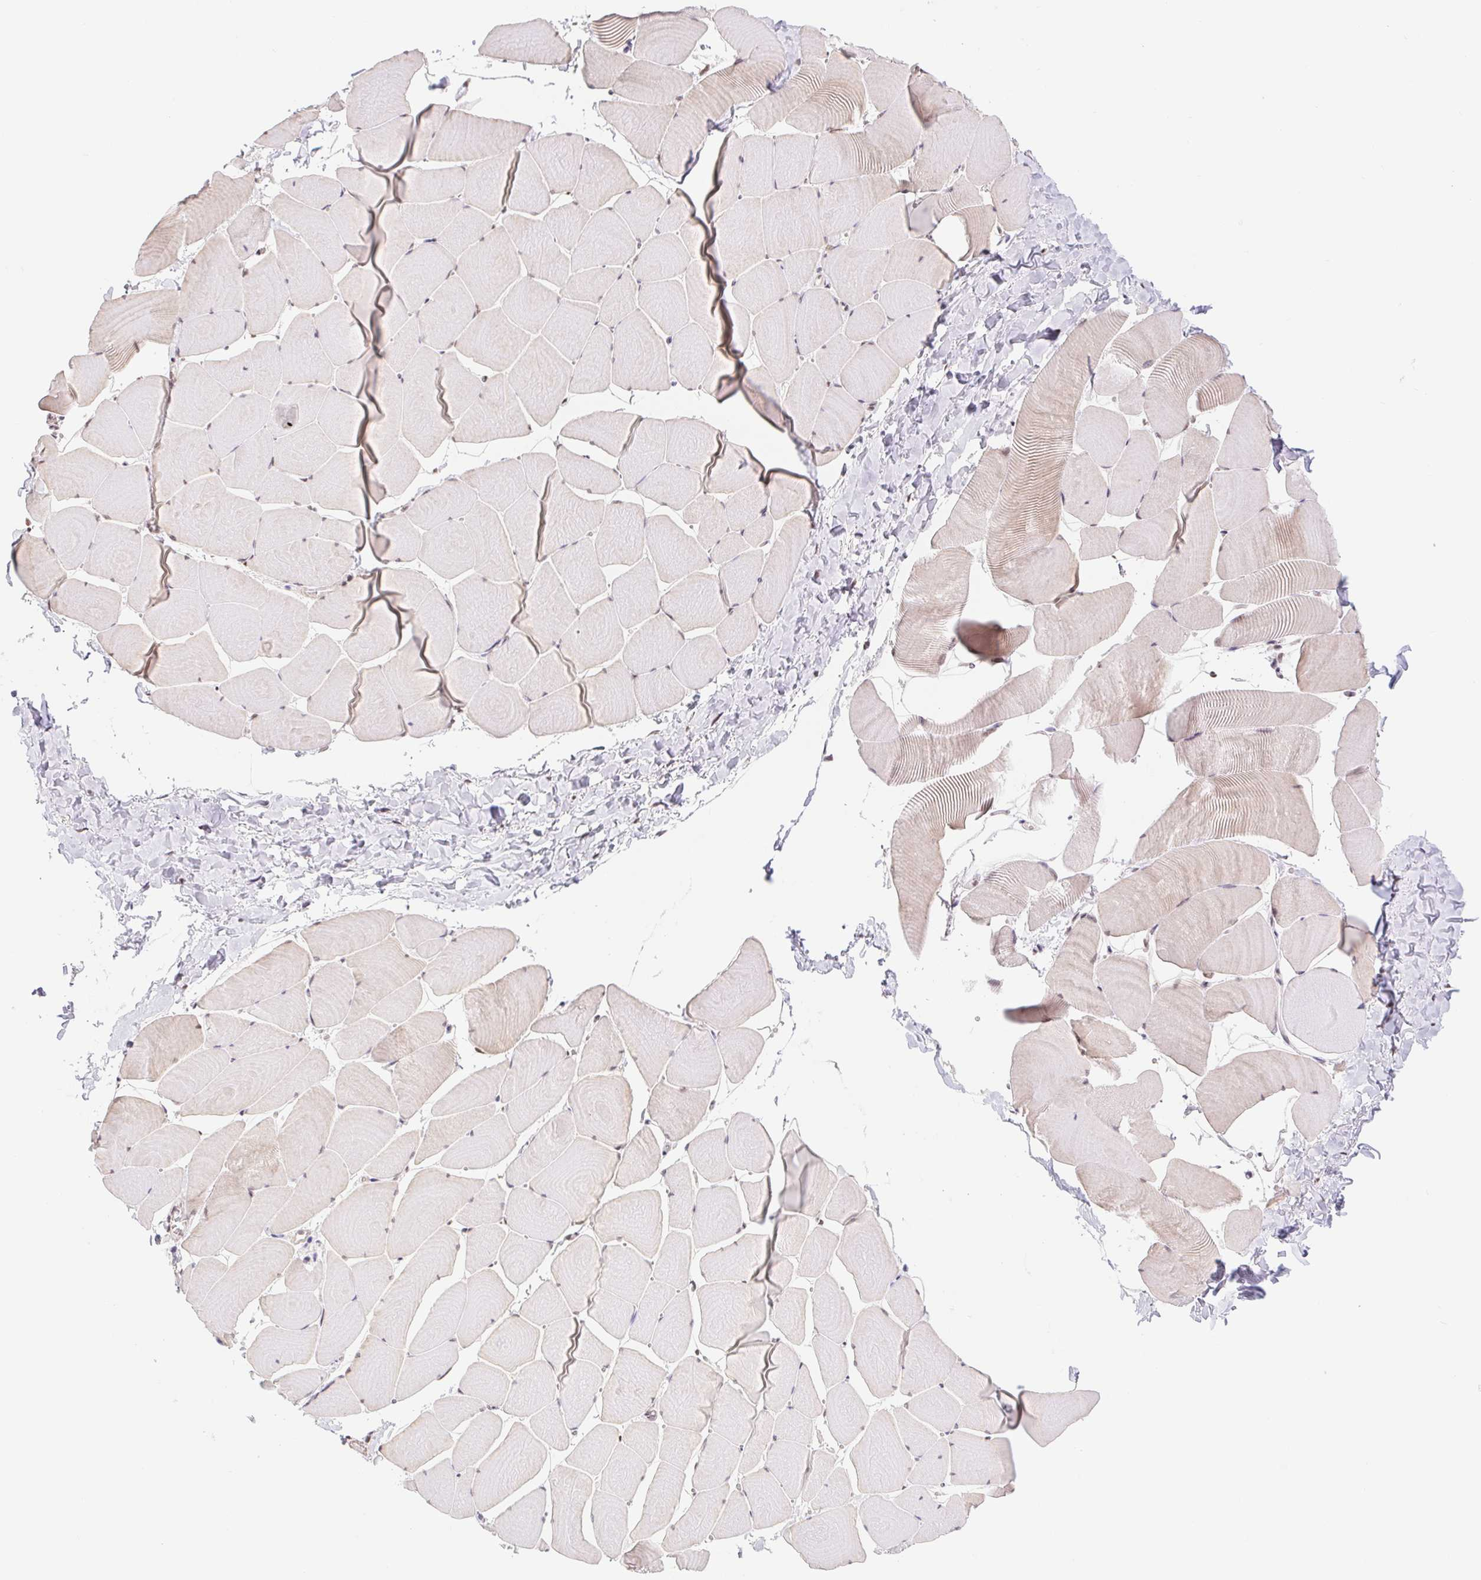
{"staining": {"intensity": "weak", "quantity": "25%-75%", "location": "cytoplasmic/membranous,nuclear"}, "tissue": "skeletal muscle", "cell_type": "Myocytes", "image_type": "normal", "snomed": [{"axis": "morphology", "description": "Normal tissue, NOS"}, {"axis": "topography", "description": "Skeletal muscle"}], "caption": "Immunohistochemistry (DAB (3,3'-diaminobenzidine)) staining of normal human skeletal muscle reveals weak cytoplasmic/membranous,nuclear protein positivity in approximately 25%-75% of myocytes.", "gene": "CAND1", "patient": {"sex": "male", "age": 25}}